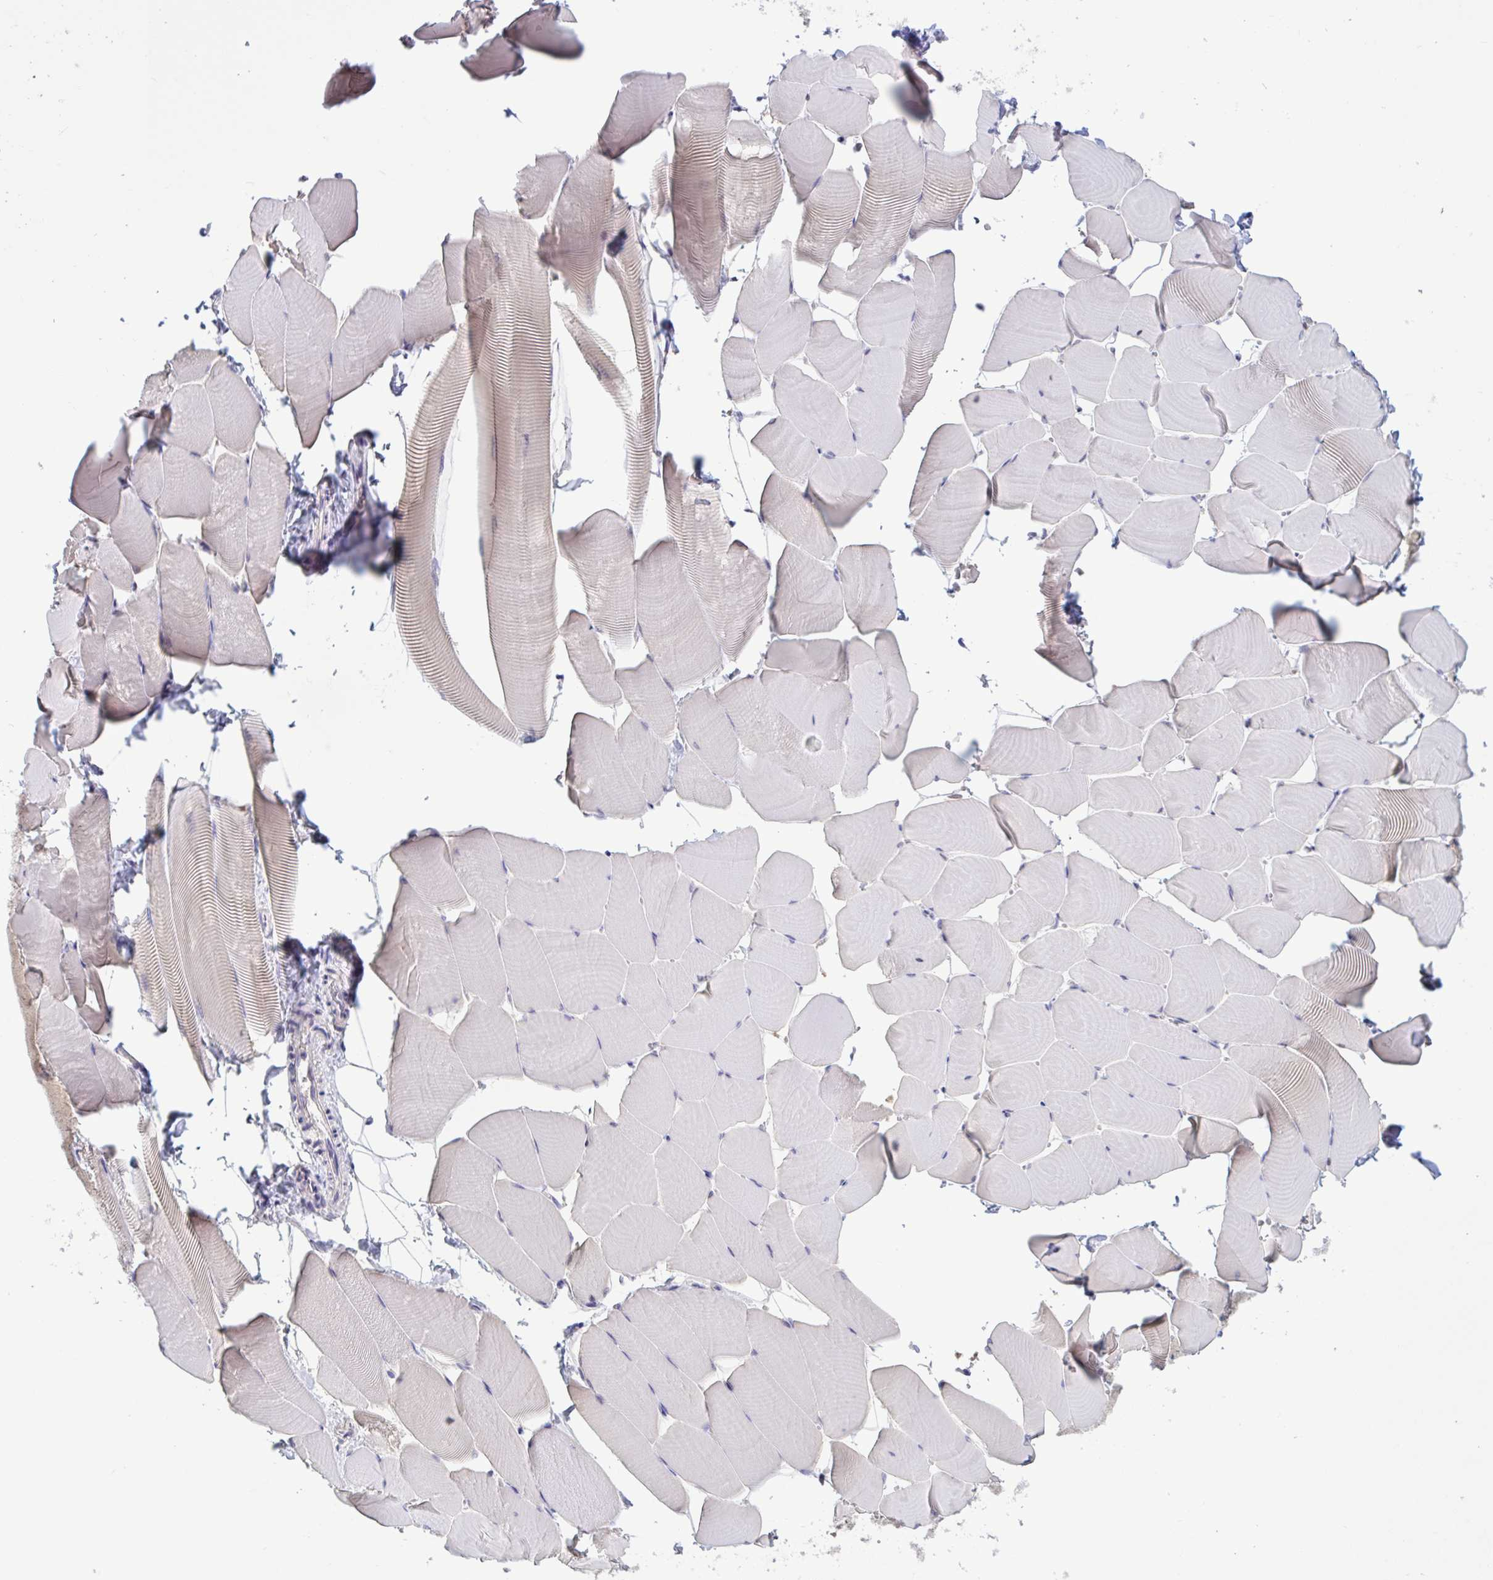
{"staining": {"intensity": "negative", "quantity": "none", "location": "none"}, "tissue": "skeletal muscle", "cell_type": "Myocytes", "image_type": "normal", "snomed": [{"axis": "morphology", "description": "Normal tissue, NOS"}, {"axis": "topography", "description": "Skeletal muscle"}], "caption": "Skeletal muscle stained for a protein using immunohistochemistry demonstrates no staining myocytes.", "gene": "RBL1", "patient": {"sex": "male", "age": 25}}